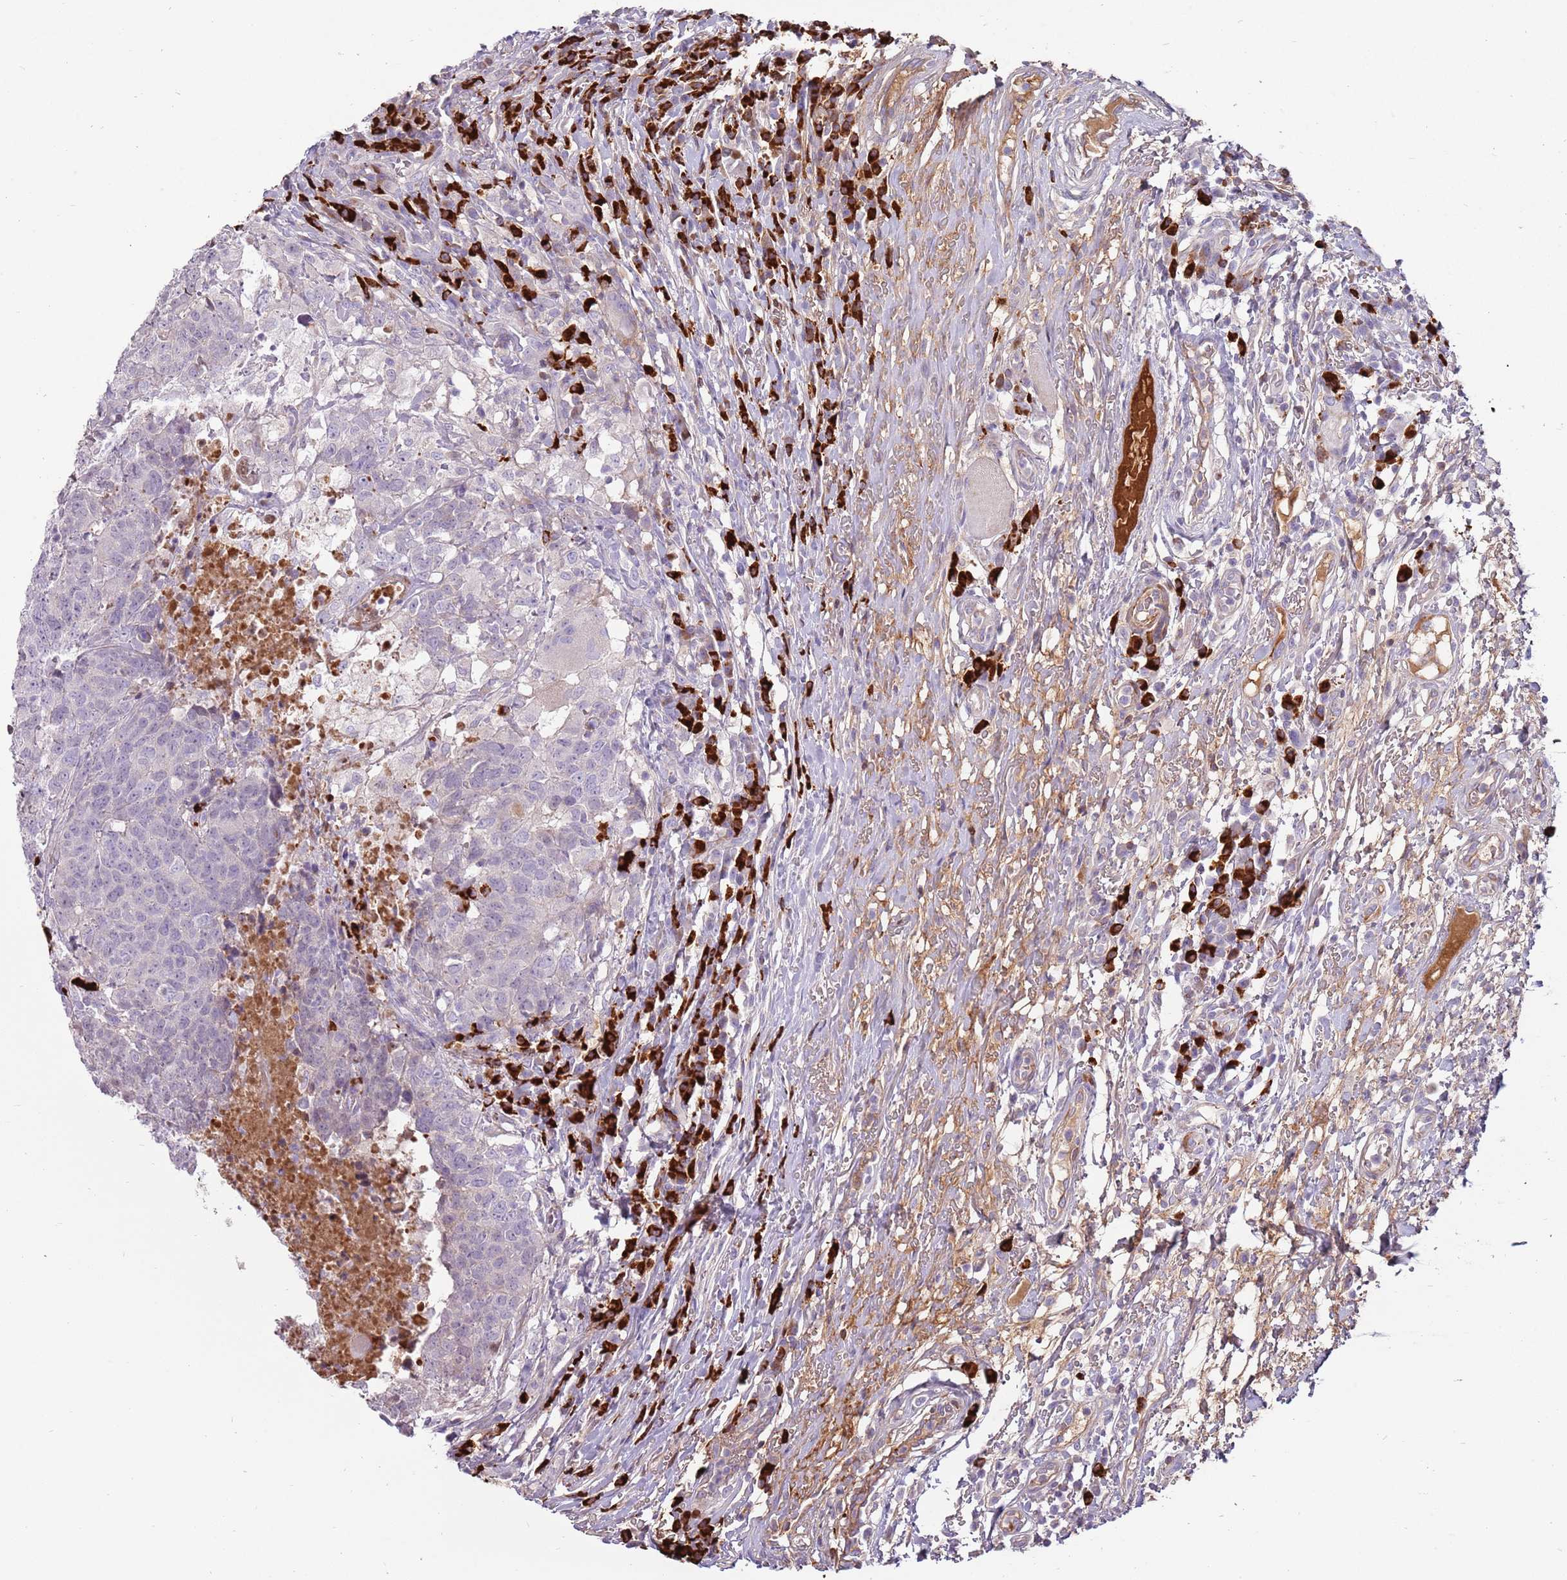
{"staining": {"intensity": "negative", "quantity": "none", "location": "none"}, "tissue": "head and neck cancer", "cell_type": "Tumor cells", "image_type": "cancer", "snomed": [{"axis": "morphology", "description": "Normal tissue, NOS"}, {"axis": "morphology", "description": "Squamous cell carcinoma, NOS"}, {"axis": "topography", "description": "Skeletal muscle"}, {"axis": "topography", "description": "Vascular tissue"}, {"axis": "topography", "description": "Peripheral nerve tissue"}, {"axis": "topography", "description": "Head-Neck"}], "caption": "A high-resolution image shows immunohistochemistry staining of head and neck cancer (squamous cell carcinoma), which shows no significant positivity in tumor cells.", "gene": "MCUB", "patient": {"sex": "male", "age": 66}}